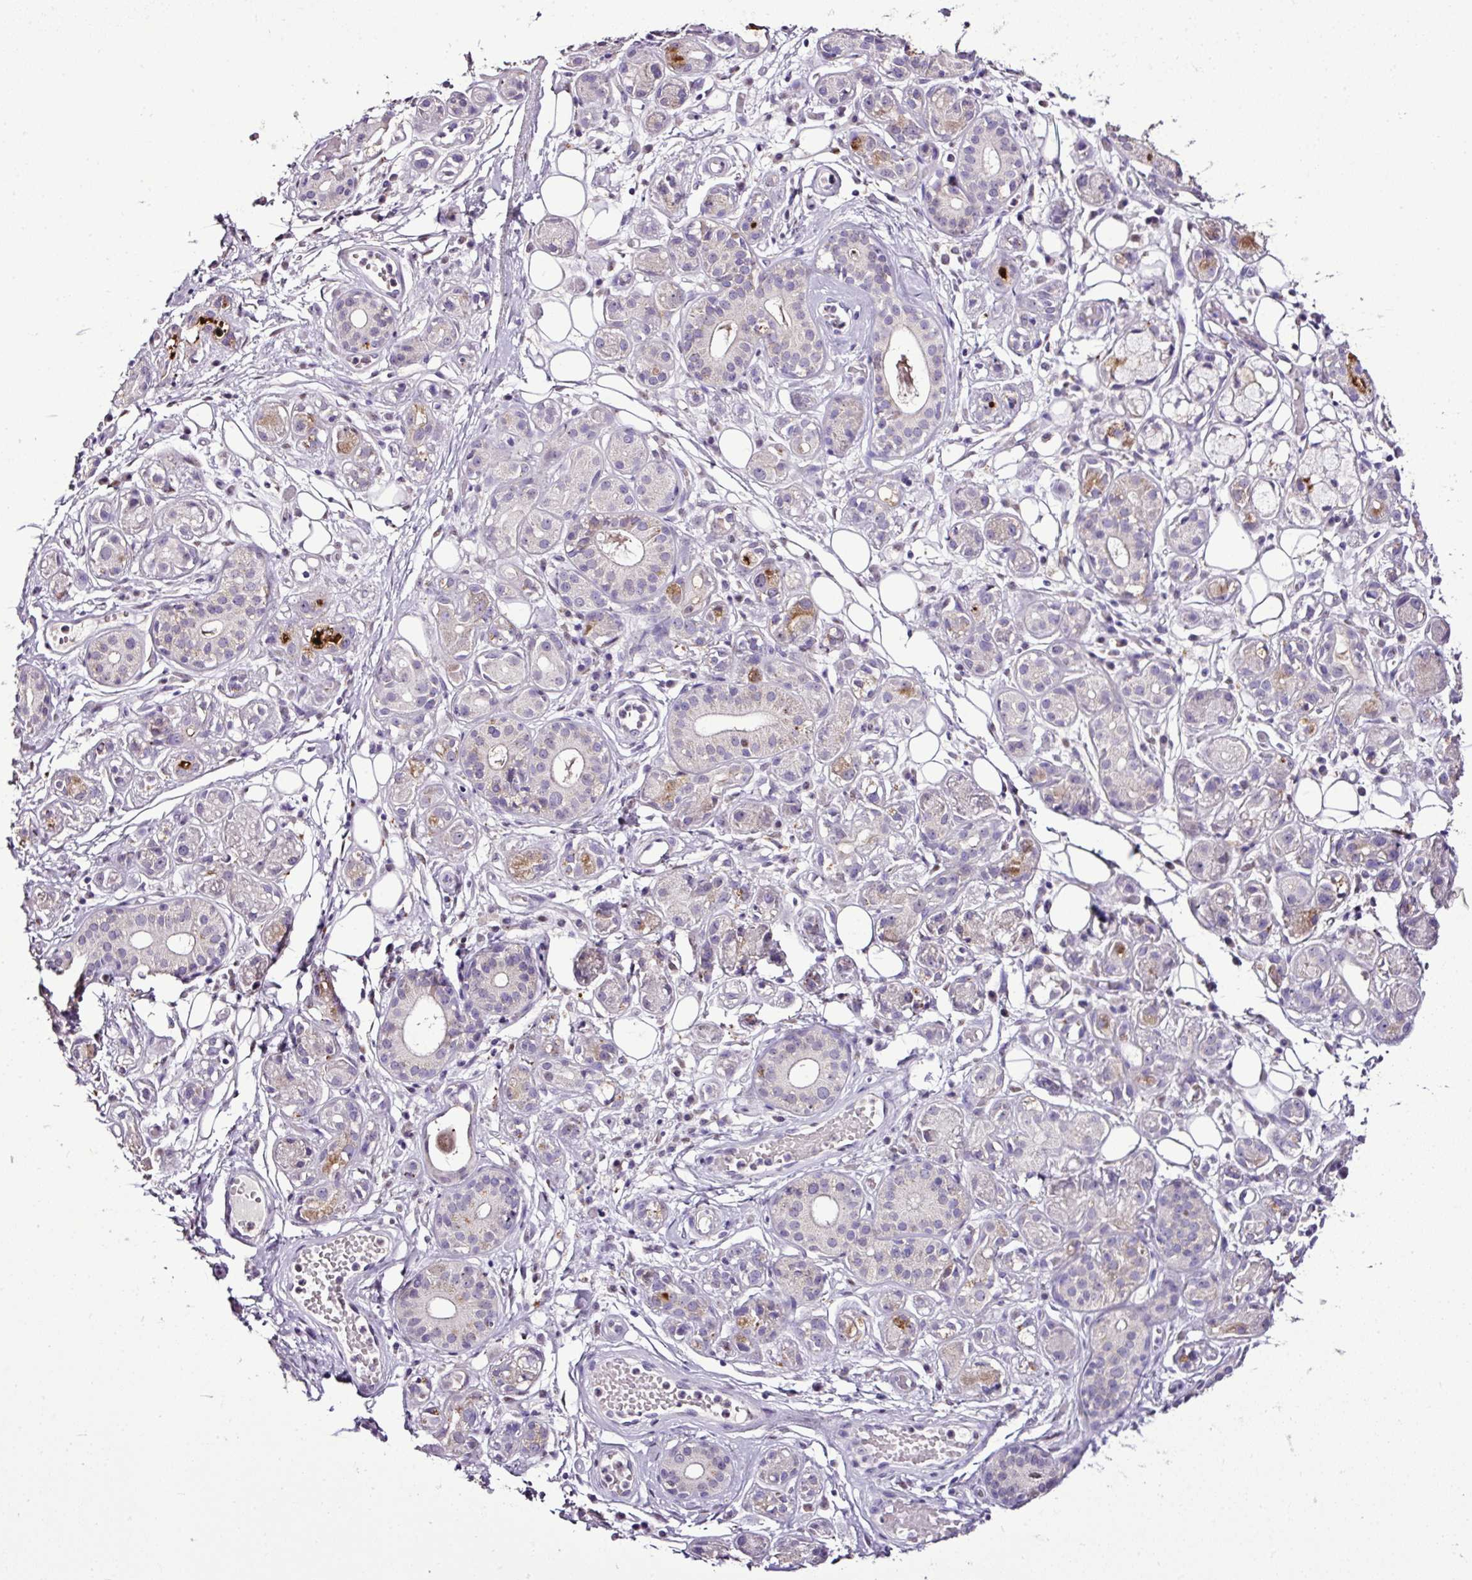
{"staining": {"intensity": "negative", "quantity": "none", "location": "none"}, "tissue": "salivary gland", "cell_type": "Glandular cells", "image_type": "normal", "snomed": [{"axis": "morphology", "description": "Normal tissue, NOS"}, {"axis": "topography", "description": "Salivary gland"}], "caption": "IHC image of unremarkable salivary gland: human salivary gland stained with DAB displays no significant protein positivity in glandular cells.", "gene": "ESR1", "patient": {"sex": "male", "age": 54}}